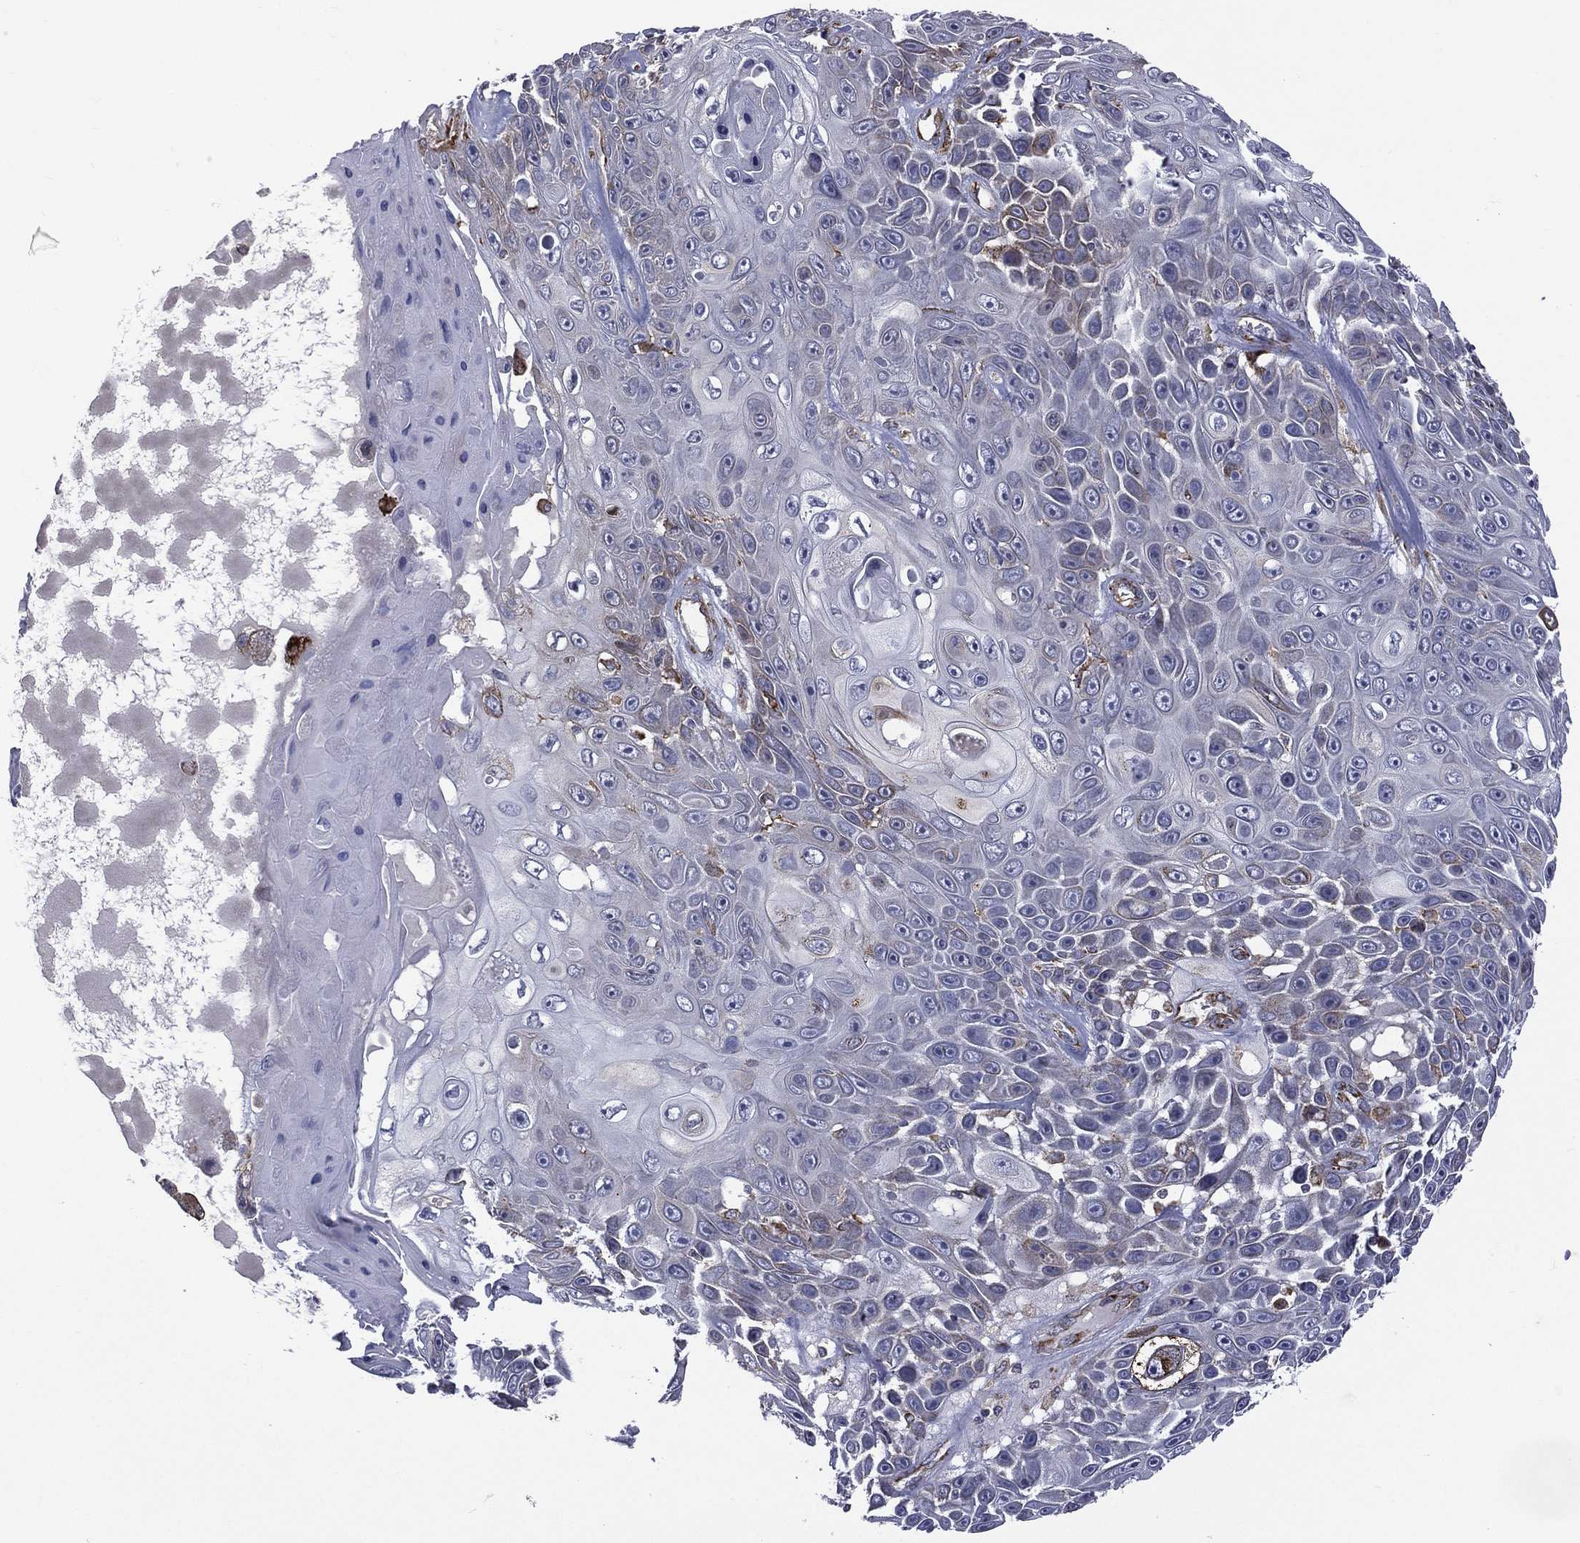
{"staining": {"intensity": "strong", "quantity": "<25%", "location": "cytoplasmic/membranous"}, "tissue": "skin cancer", "cell_type": "Tumor cells", "image_type": "cancer", "snomed": [{"axis": "morphology", "description": "Squamous cell carcinoma, NOS"}, {"axis": "topography", "description": "Skin"}], "caption": "Skin squamous cell carcinoma stained for a protein demonstrates strong cytoplasmic/membranous positivity in tumor cells.", "gene": "C20orf96", "patient": {"sex": "male", "age": 82}}